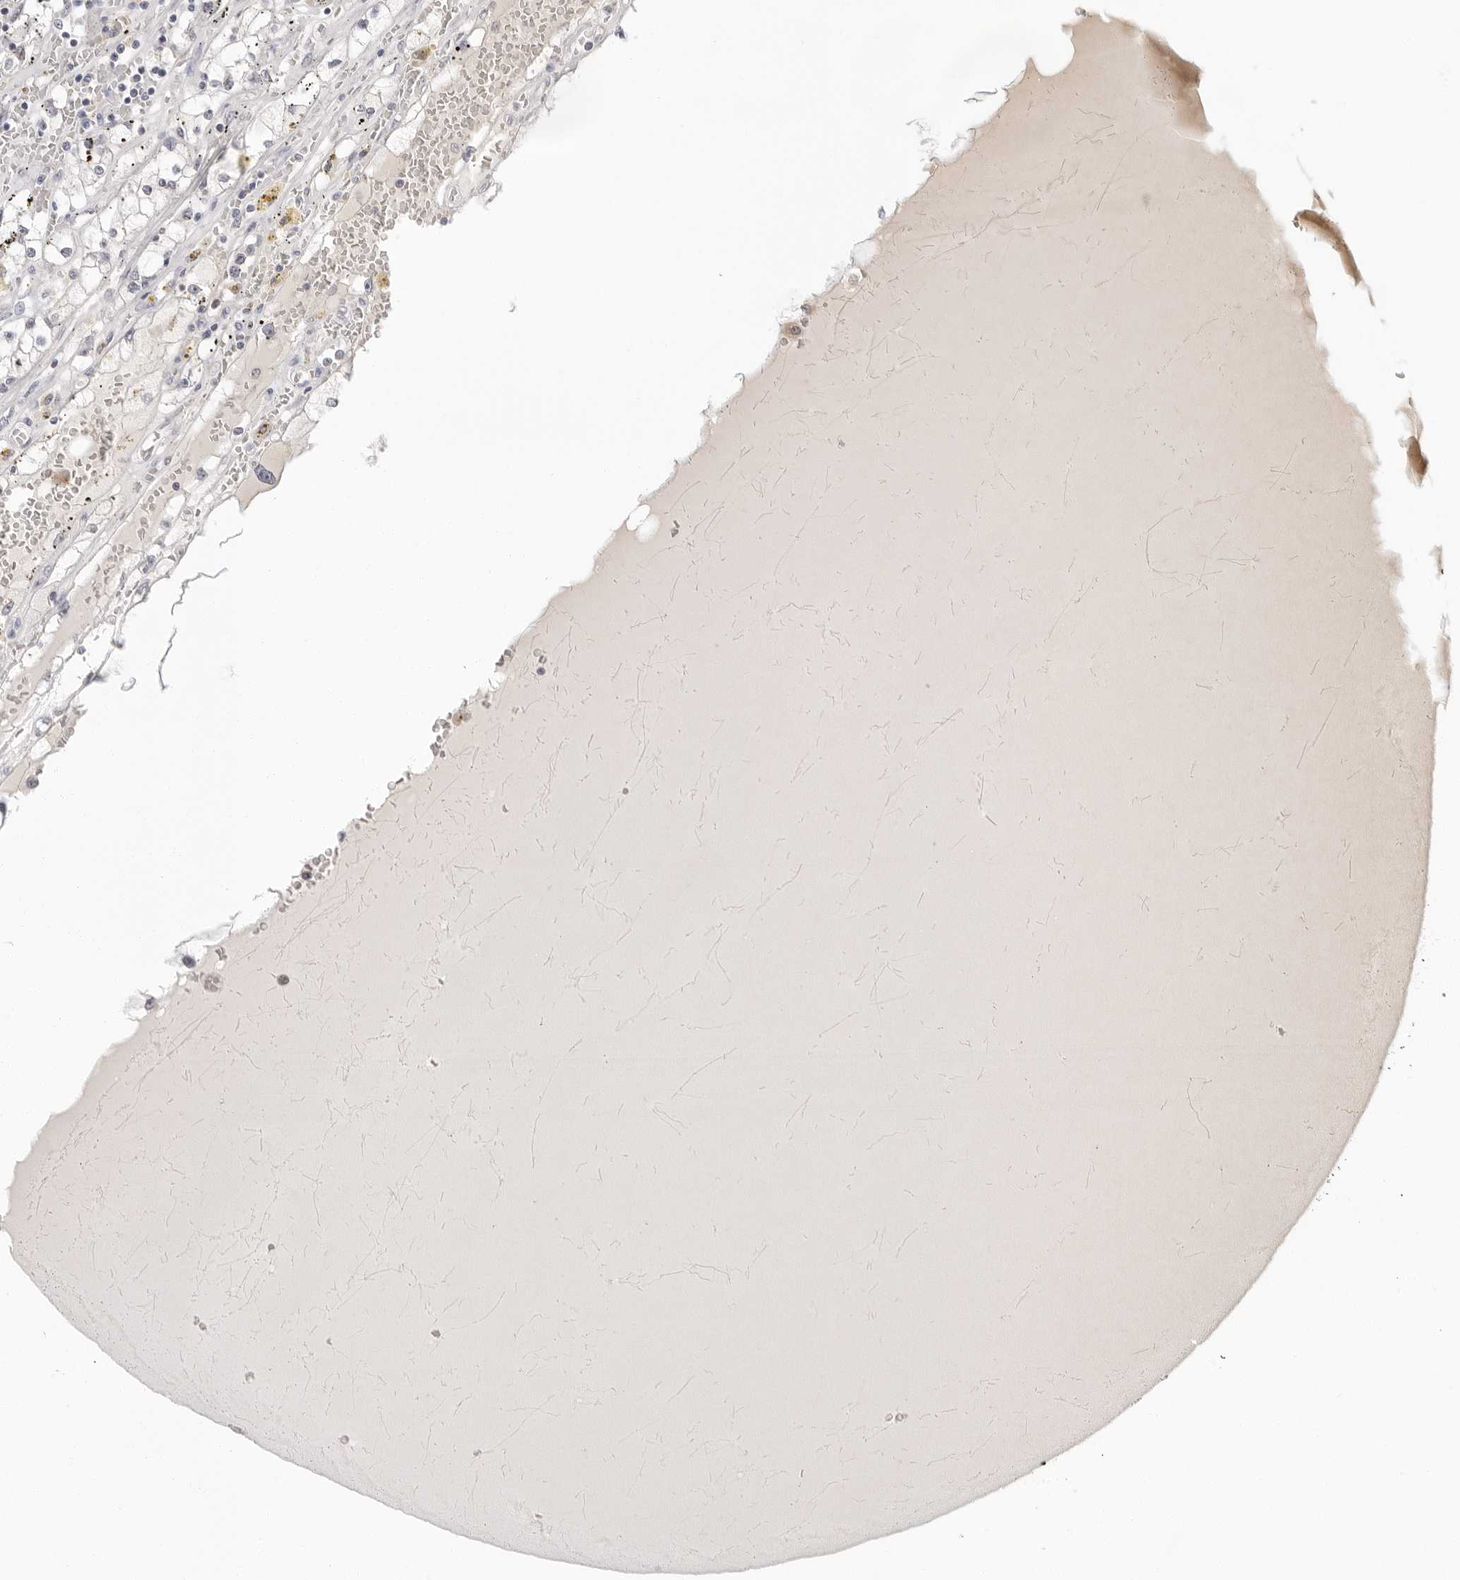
{"staining": {"intensity": "negative", "quantity": "none", "location": "none"}, "tissue": "renal cancer", "cell_type": "Tumor cells", "image_type": "cancer", "snomed": [{"axis": "morphology", "description": "Adenocarcinoma, NOS"}, {"axis": "topography", "description": "Kidney"}], "caption": "There is no significant expression in tumor cells of adenocarcinoma (renal). Nuclei are stained in blue.", "gene": "STRADB", "patient": {"sex": "male", "age": 56}}